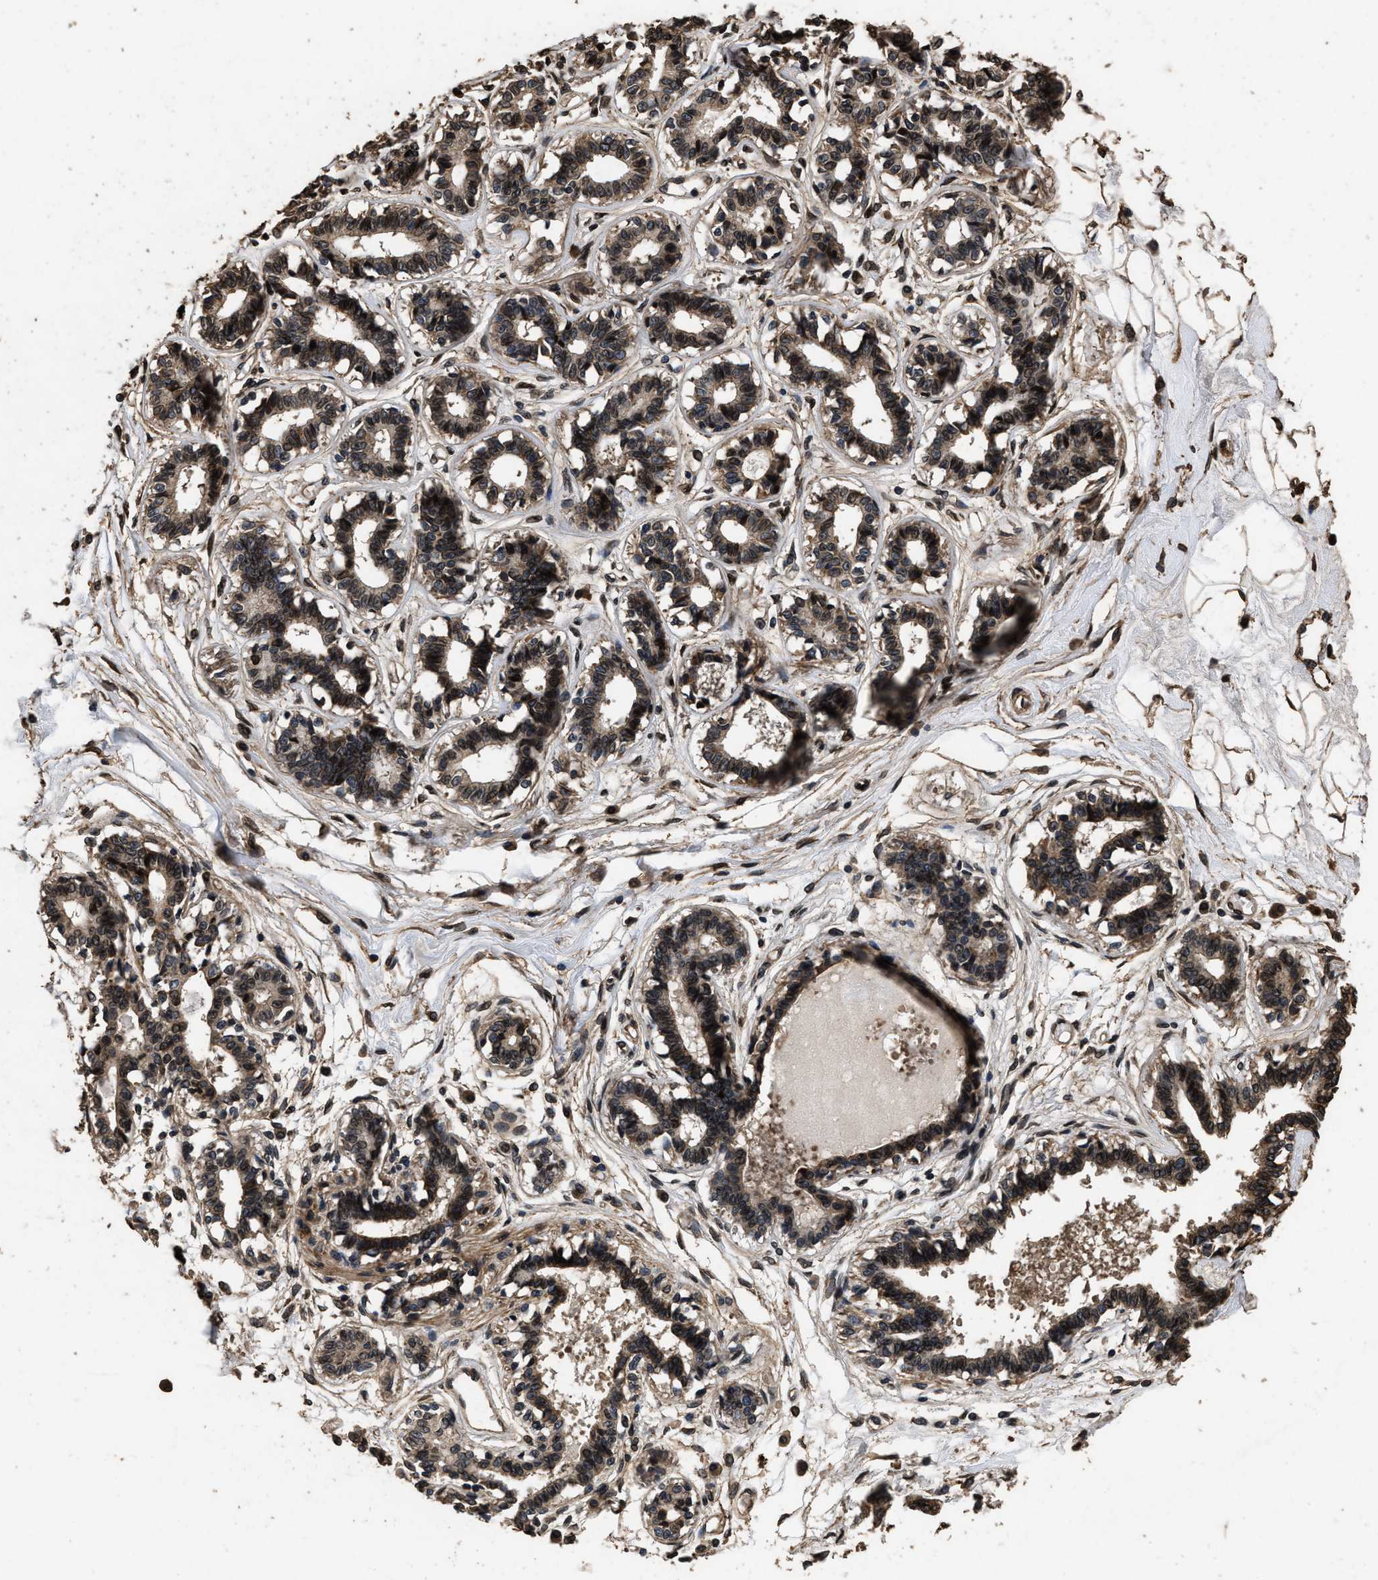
{"staining": {"intensity": "weak", "quantity": ">75%", "location": "cytoplasmic/membranous"}, "tissue": "breast", "cell_type": "Adipocytes", "image_type": "normal", "snomed": [{"axis": "morphology", "description": "Normal tissue, NOS"}, {"axis": "topography", "description": "Breast"}], "caption": "IHC photomicrograph of normal human breast stained for a protein (brown), which displays low levels of weak cytoplasmic/membranous positivity in about >75% of adipocytes.", "gene": "ACCS", "patient": {"sex": "female", "age": 45}}